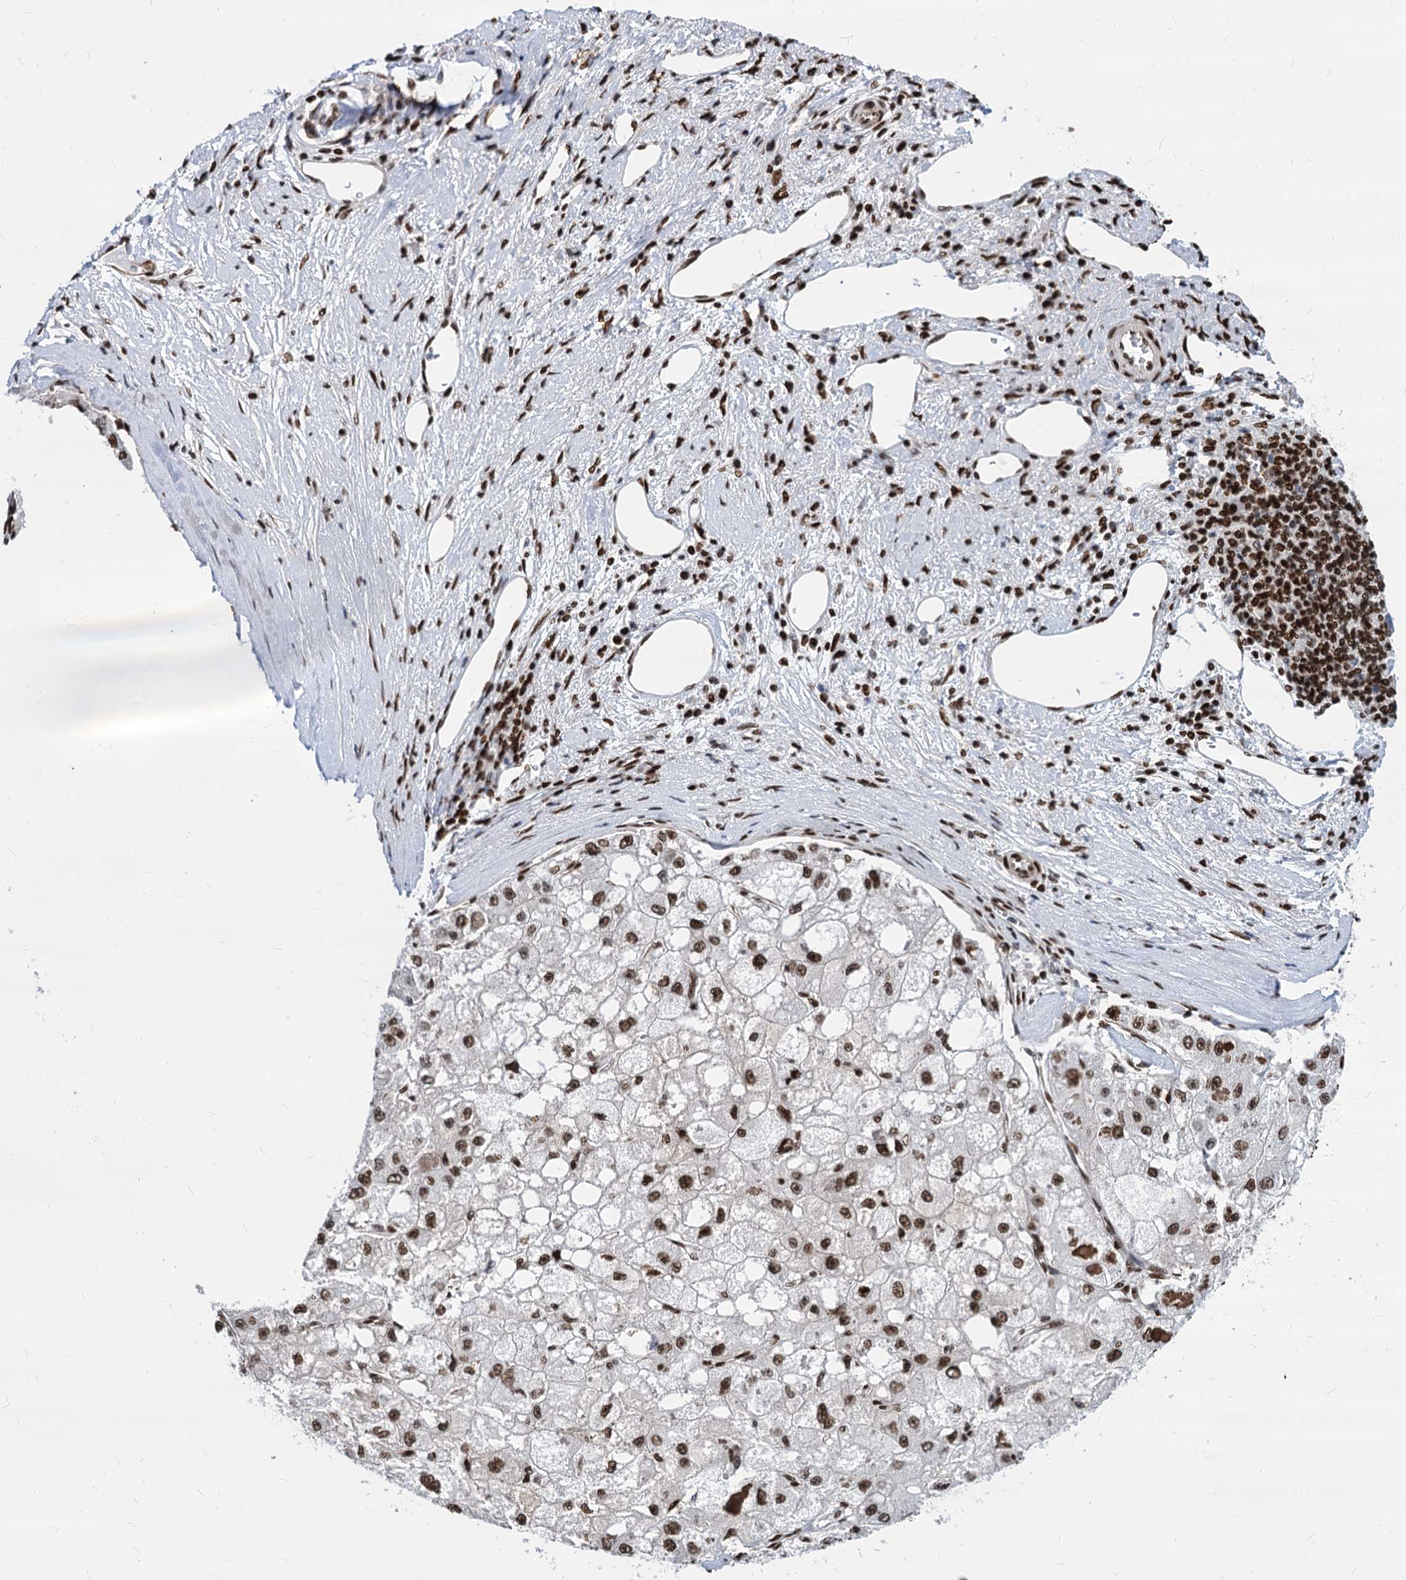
{"staining": {"intensity": "strong", "quantity": ">75%", "location": "nuclear"}, "tissue": "liver cancer", "cell_type": "Tumor cells", "image_type": "cancer", "snomed": [{"axis": "morphology", "description": "Carcinoma, Hepatocellular, NOS"}, {"axis": "topography", "description": "Liver"}], "caption": "Protein staining of liver hepatocellular carcinoma tissue exhibits strong nuclear positivity in about >75% of tumor cells.", "gene": "MECP2", "patient": {"sex": "male", "age": 80}}